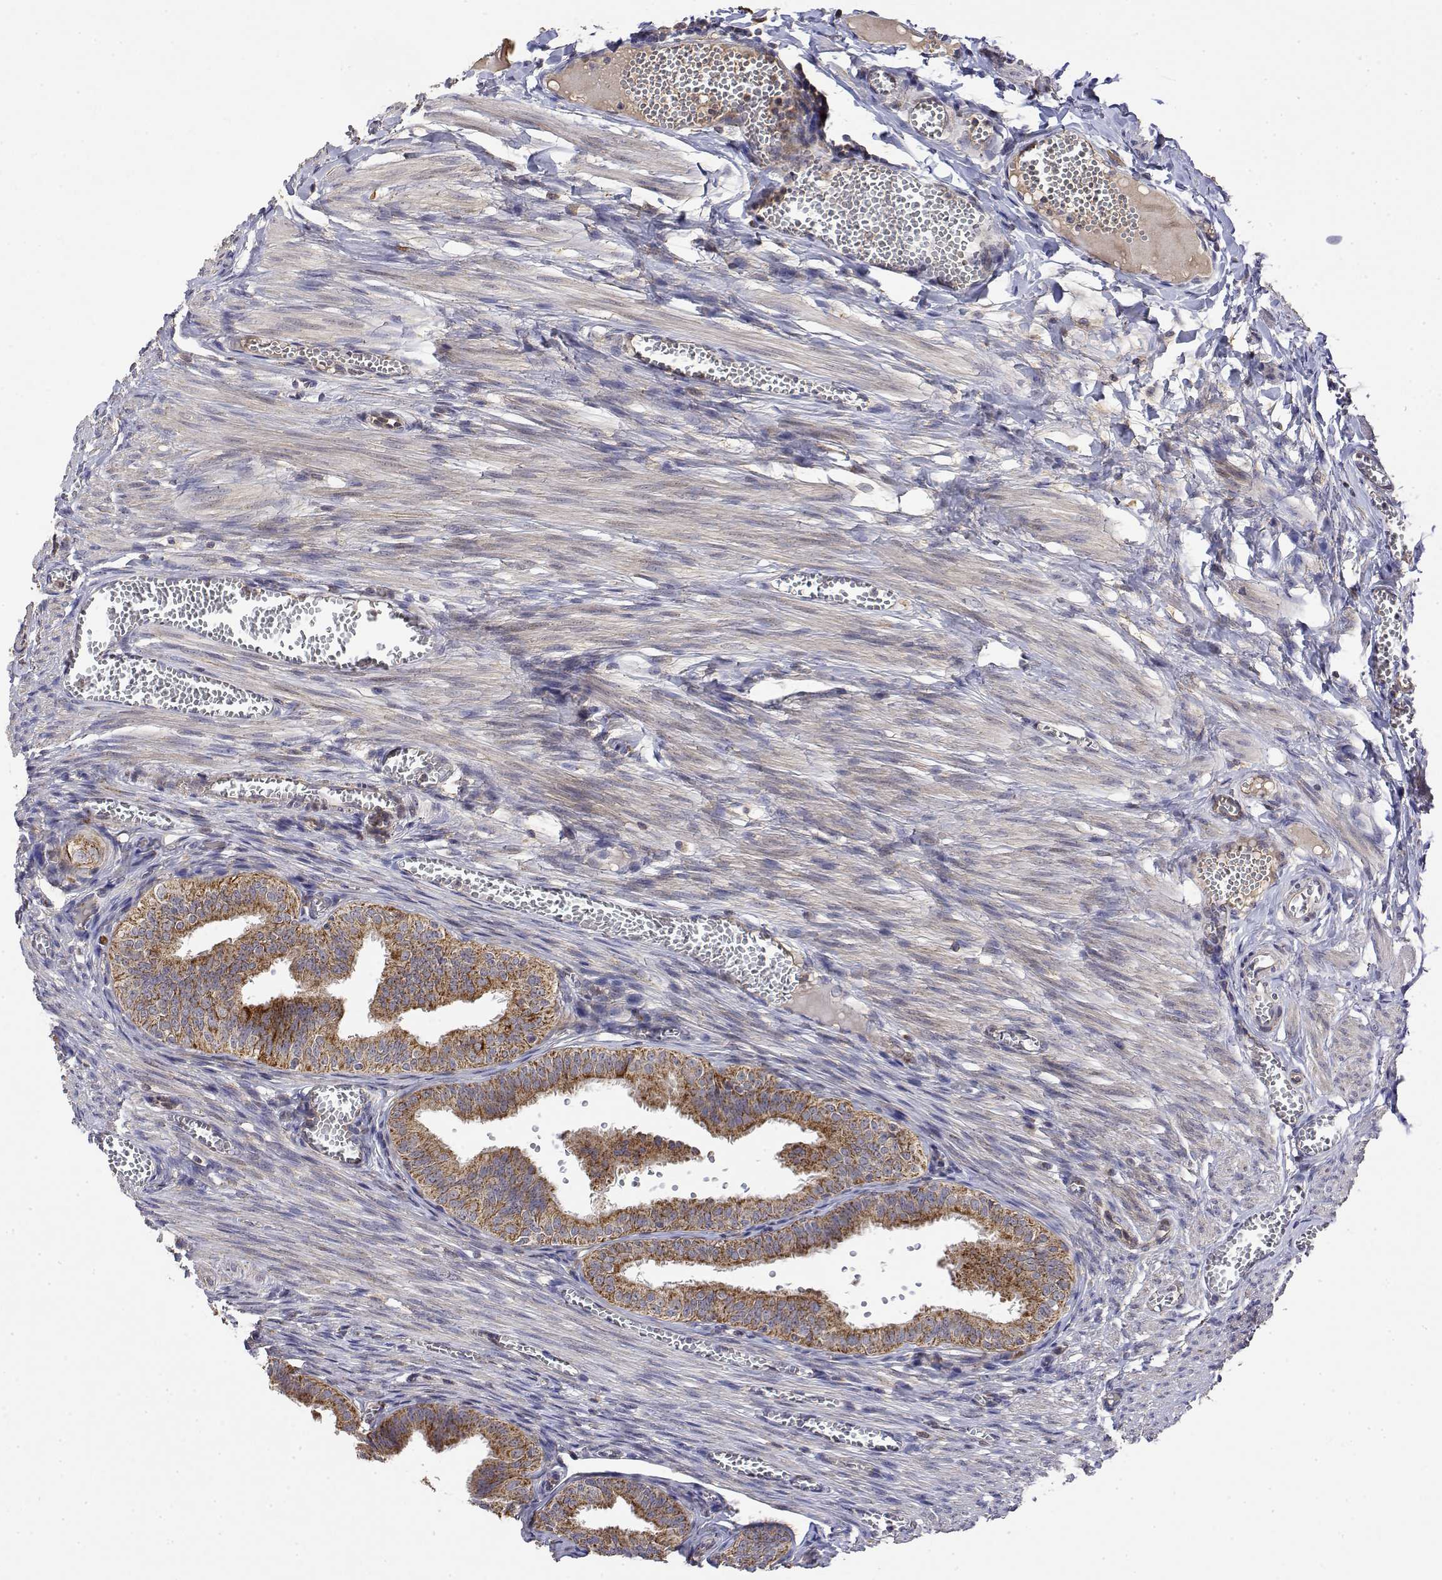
{"staining": {"intensity": "moderate", "quantity": ">75%", "location": "cytoplasmic/membranous"}, "tissue": "fallopian tube", "cell_type": "Glandular cells", "image_type": "normal", "snomed": [{"axis": "morphology", "description": "Normal tissue, NOS"}, {"axis": "topography", "description": "Fallopian tube"}], "caption": "Immunohistochemistry image of unremarkable fallopian tube stained for a protein (brown), which demonstrates medium levels of moderate cytoplasmic/membranous expression in approximately >75% of glandular cells.", "gene": "GADD45GIP1", "patient": {"sex": "female", "age": 25}}